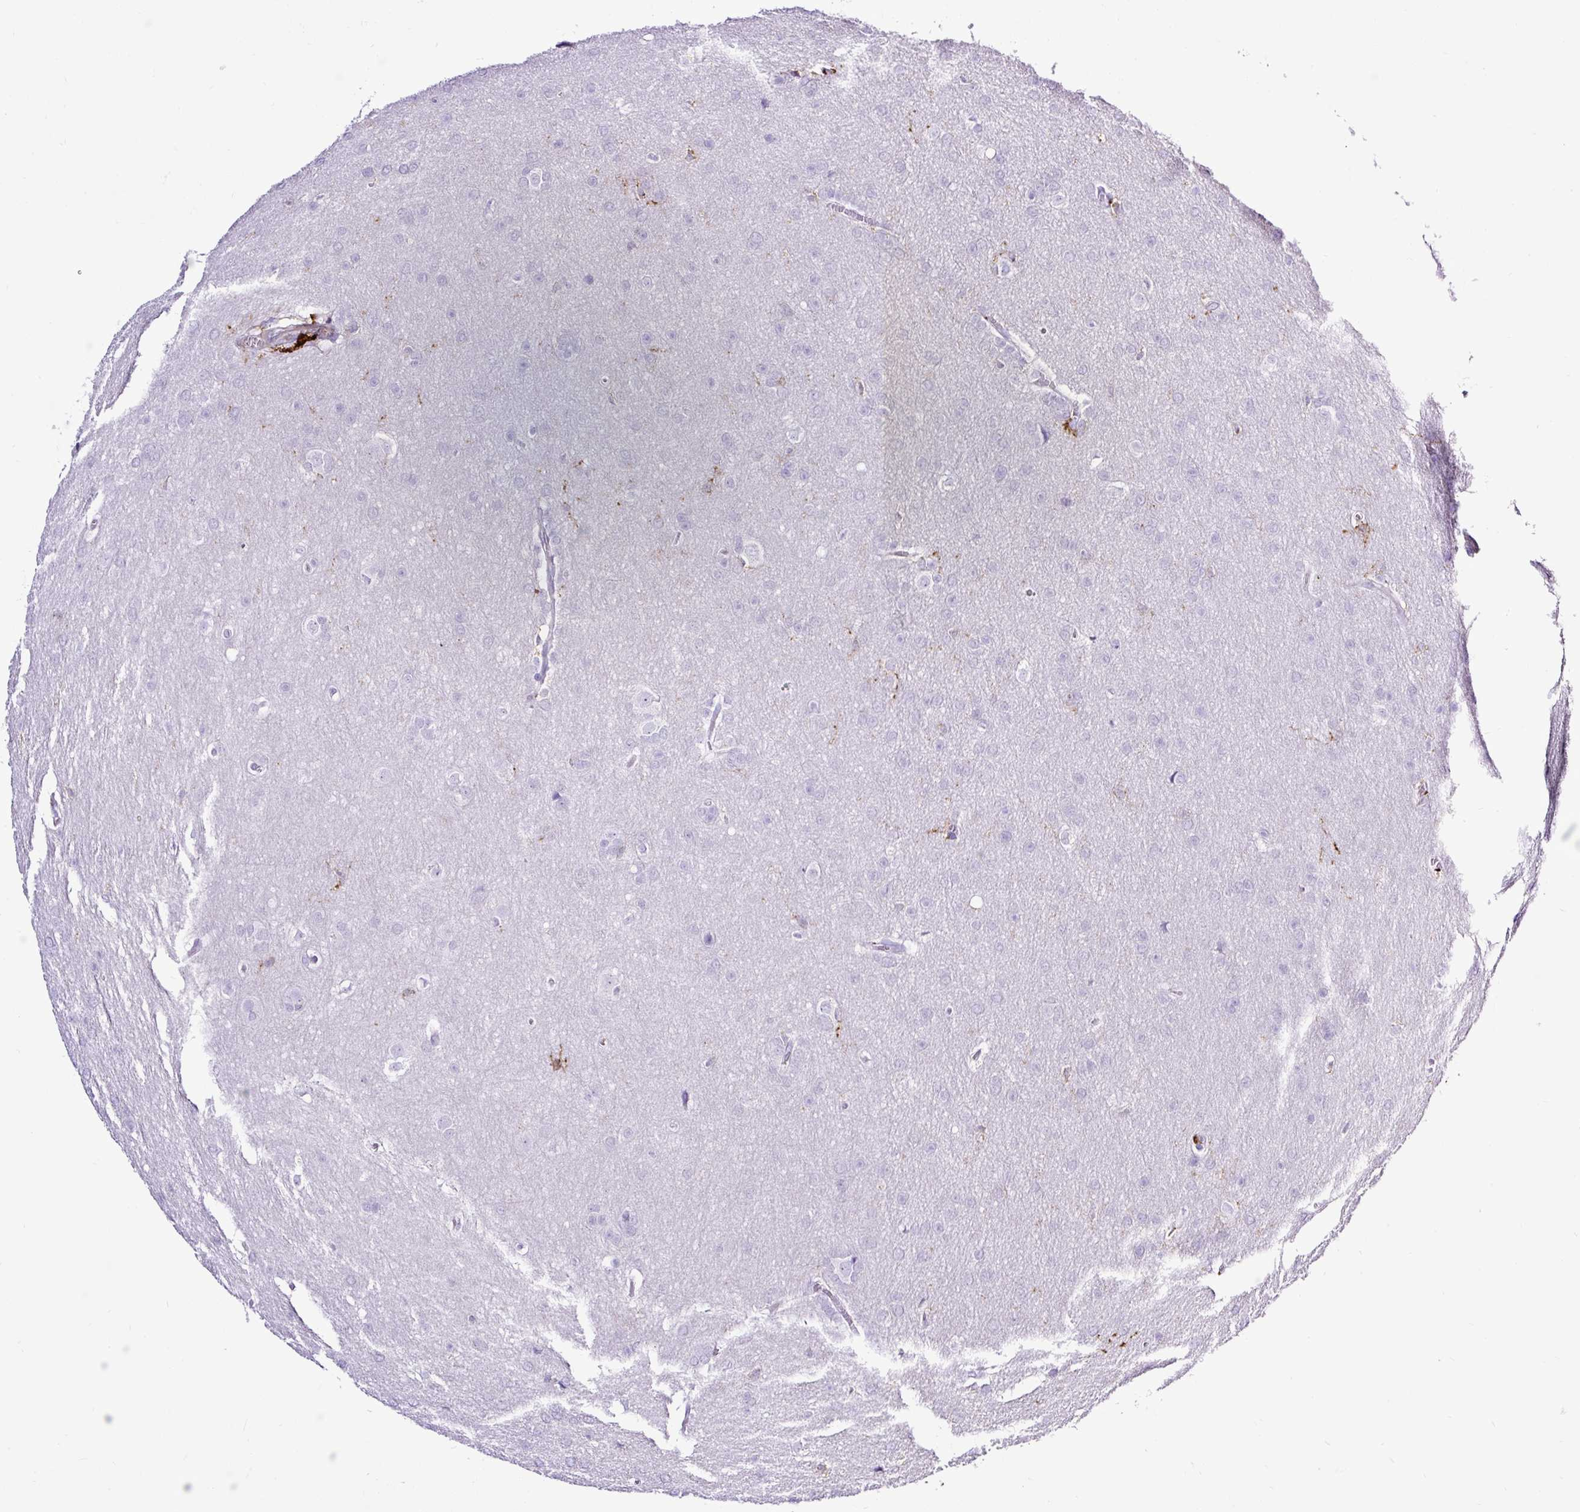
{"staining": {"intensity": "negative", "quantity": "none", "location": "none"}, "tissue": "glioma", "cell_type": "Tumor cells", "image_type": "cancer", "snomed": [{"axis": "morphology", "description": "Glioma, malignant, Low grade"}, {"axis": "topography", "description": "Brain"}], "caption": "Micrograph shows no protein staining in tumor cells of glioma tissue.", "gene": "HLA-DRA", "patient": {"sex": "female", "age": 32}}